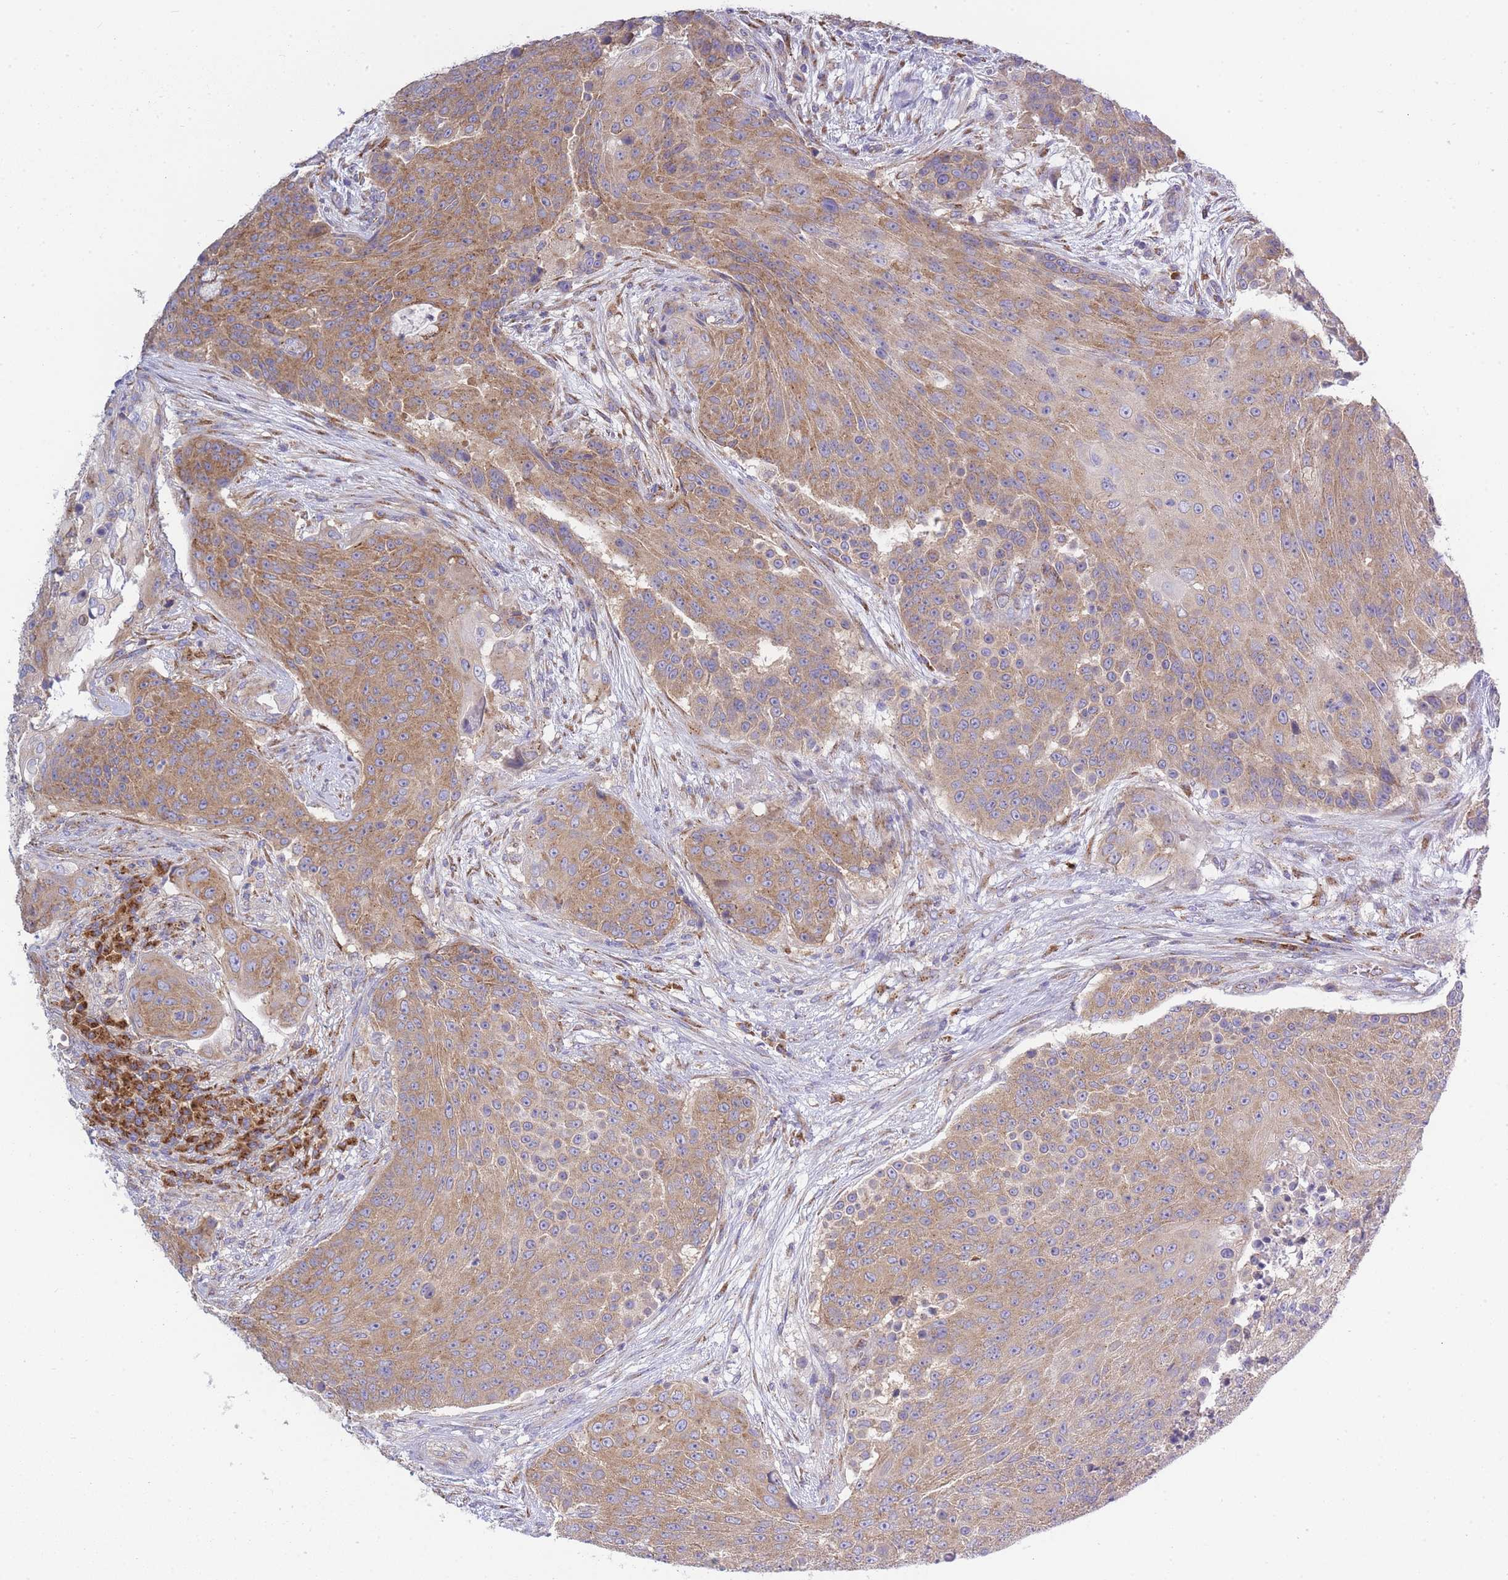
{"staining": {"intensity": "moderate", "quantity": ">75%", "location": "cytoplasmic/membranous"}, "tissue": "urothelial cancer", "cell_type": "Tumor cells", "image_type": "cancer", "snomed": [{"axis": "morphology", "description": "Urothelial carcinoma, High grade"}, {"axis": "topography", "description": "Urinary bladder"}], "caption": "Brown immunohistochemical staining in urothelial cancer demonstrates moderate cytoplasmic/membranous expression in approximately >75% of tumor cells.", "gene": "COPG2", "patient": {"sex": "female", "age": 63}}